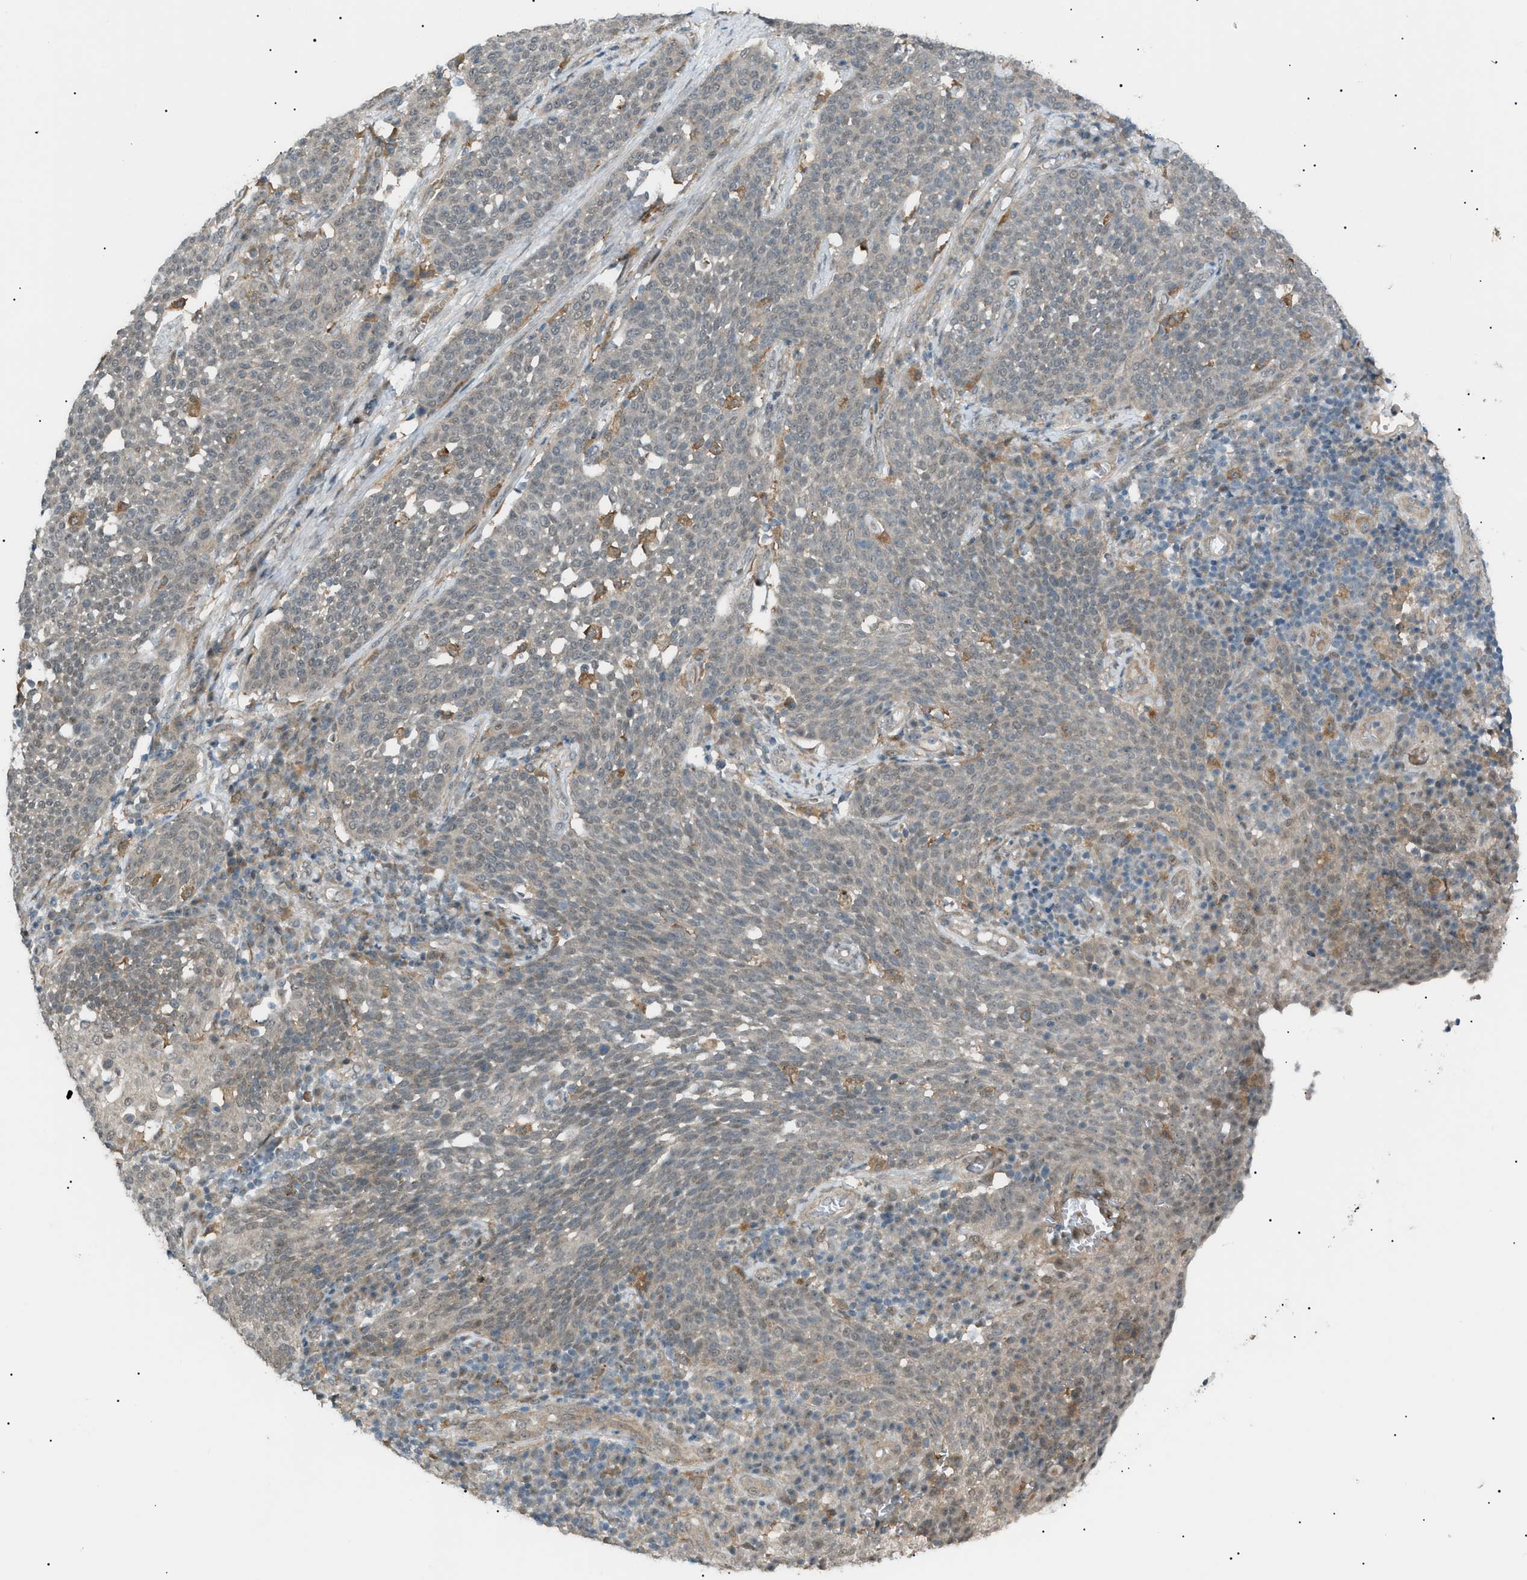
{"staining": {"intensity": "negative", "quantity": "none", "location": "none"}, "tissue": "cervical cancer", "cell_type": "Tumor cells", "image_type": "cancer", "snomed": [{"axis": "morphology", "description": "Squamous cell carcinoma, NOS"}, {"axis": "topography", "description": "Cervix"}], "caption": "There is no significant expression in tumor cells of cervical cancer (squamous cell carcinoma). (Immunohistochemistry, brightfield microscopy, high magnification).", "gene": "LPIN2", "patient": {"sex": "female", "age": 34}}